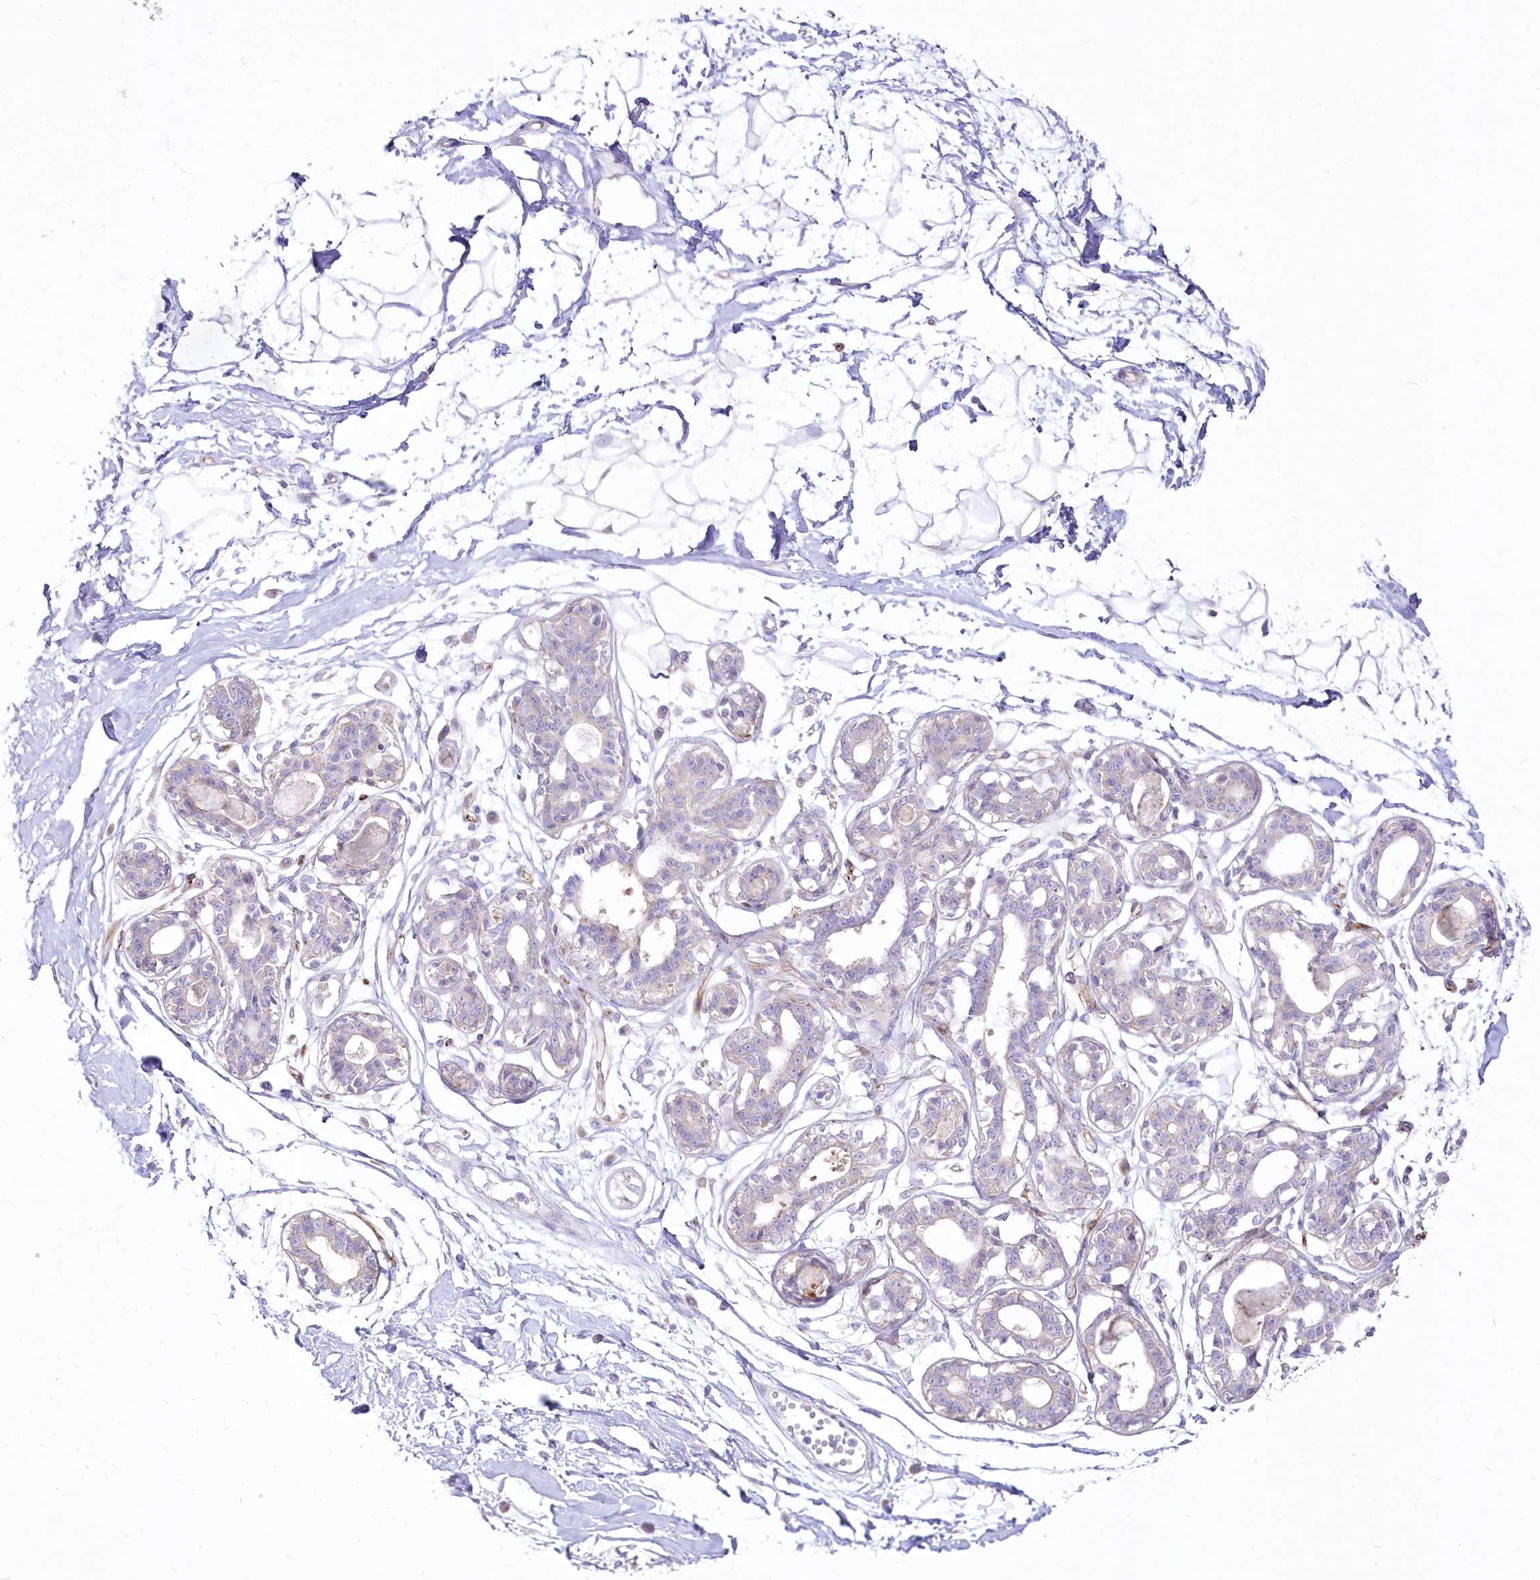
{"staining": {"intensity": "negative", "quantity": "none", "location": "none"}, "tissue": "breast", "cell_type": "Adipocytes", "image_type": "normal", "snomed": [{"axis": "morphology", "description": "Normal tissue, NOS"}, {"axis": "topography", "description": "Breast"}], "caption": "High power microscopy photomicrograph of an immunohistochemistry image of benign breast, revealing no significant staining in adipocytes. (IHC, brightfield microscopy, high magnification).", "gene": "ZNF843", "patient": {"sex": "female", "age": 45}}